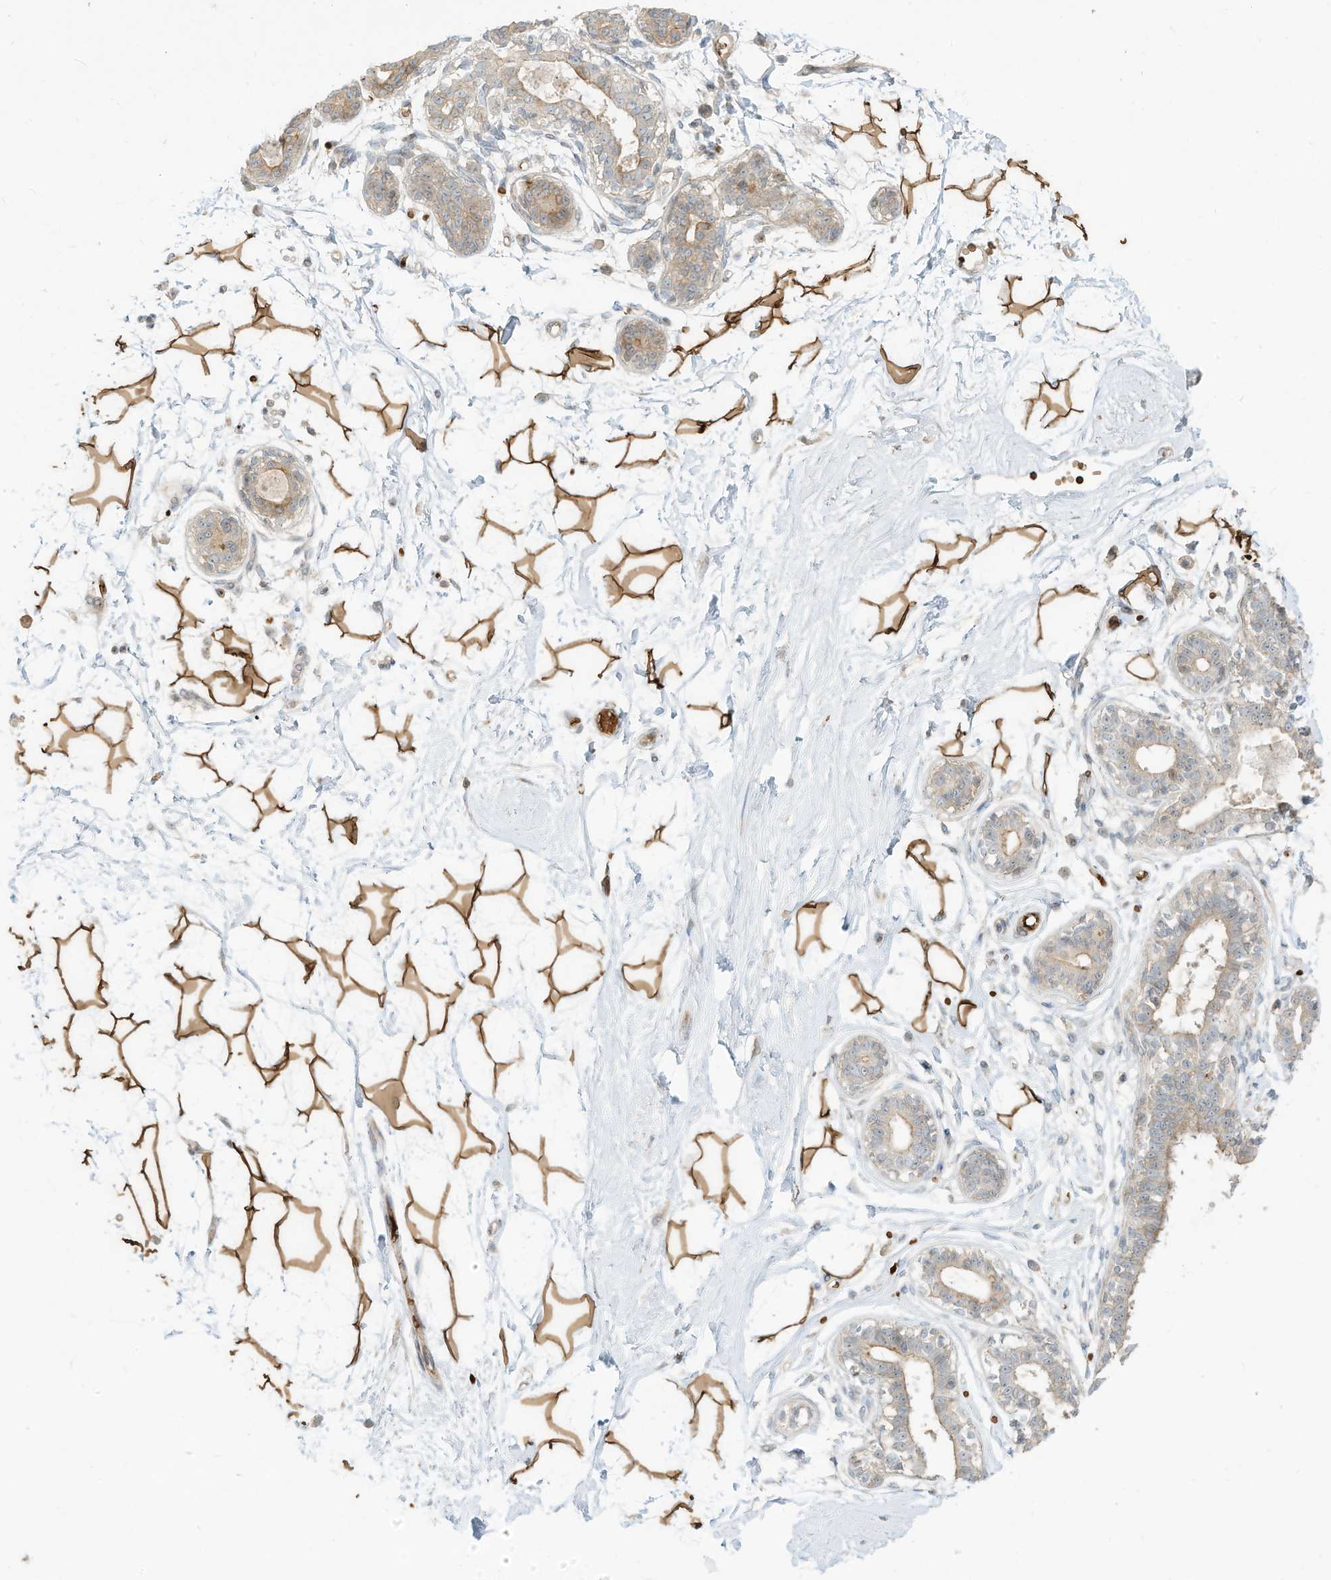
{"staining": {"intensity": "strong", "quantity": ">75%", "location": "cytoplasmic/membranous"}, "tissue": "breast", "cell_type": "Adipocytes", "image_type": "normal", "snomed": [{"axis": "morphology", "description": "Normal tissue, NOS"}, {"axis": "topography", "description": "Breast"}], "caption": "Protein expression analysis of normal breast displays strong cytoplasmic/membranous staining in approximately >75% of adipocytes.", "gene": "OFD1", "patient": {"sex": "female", "age": 45}}